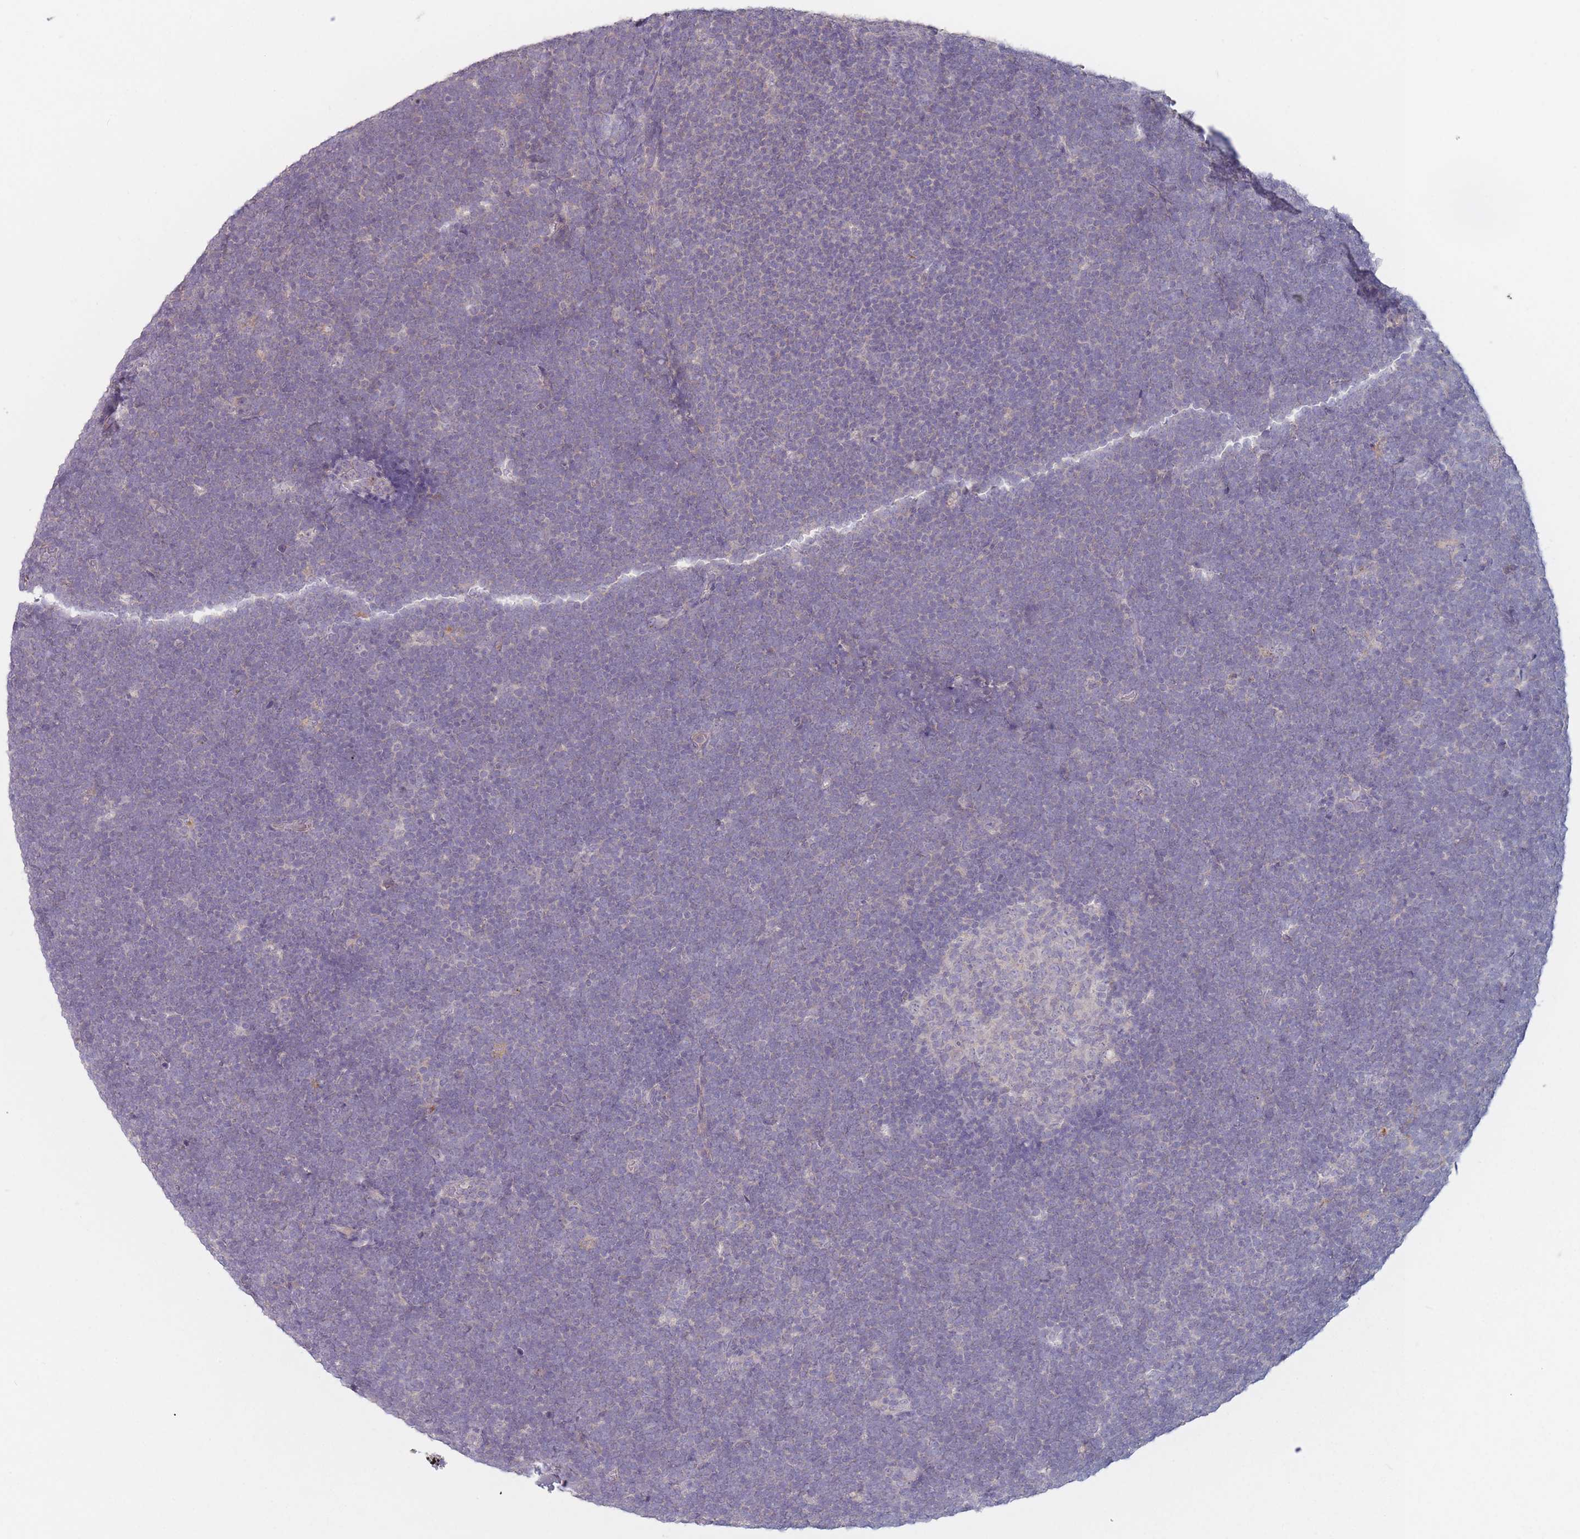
{"staining": {"intensity": "negative", "quantity": "none", "location": "none"}, "tissue": "lymphoma", "cell_type": "Tumor cells", "image_type": "cancer", "snomed": [{"axis": "morphology", "description": "Malignant lymphoma, non-Hodgkin's type, High grade"}, {"axis": "topography", "description": "Lymph node"}], "caption": "High power microscopy image of an immunohistochemistry (IHC) image of malignant lymphoma, non-Hodgkin's type (high-grade), revealing no significant positivity in tumor cells.", "gene": "AKAIN1", "patient": {"sex": "male", "age": 13}}